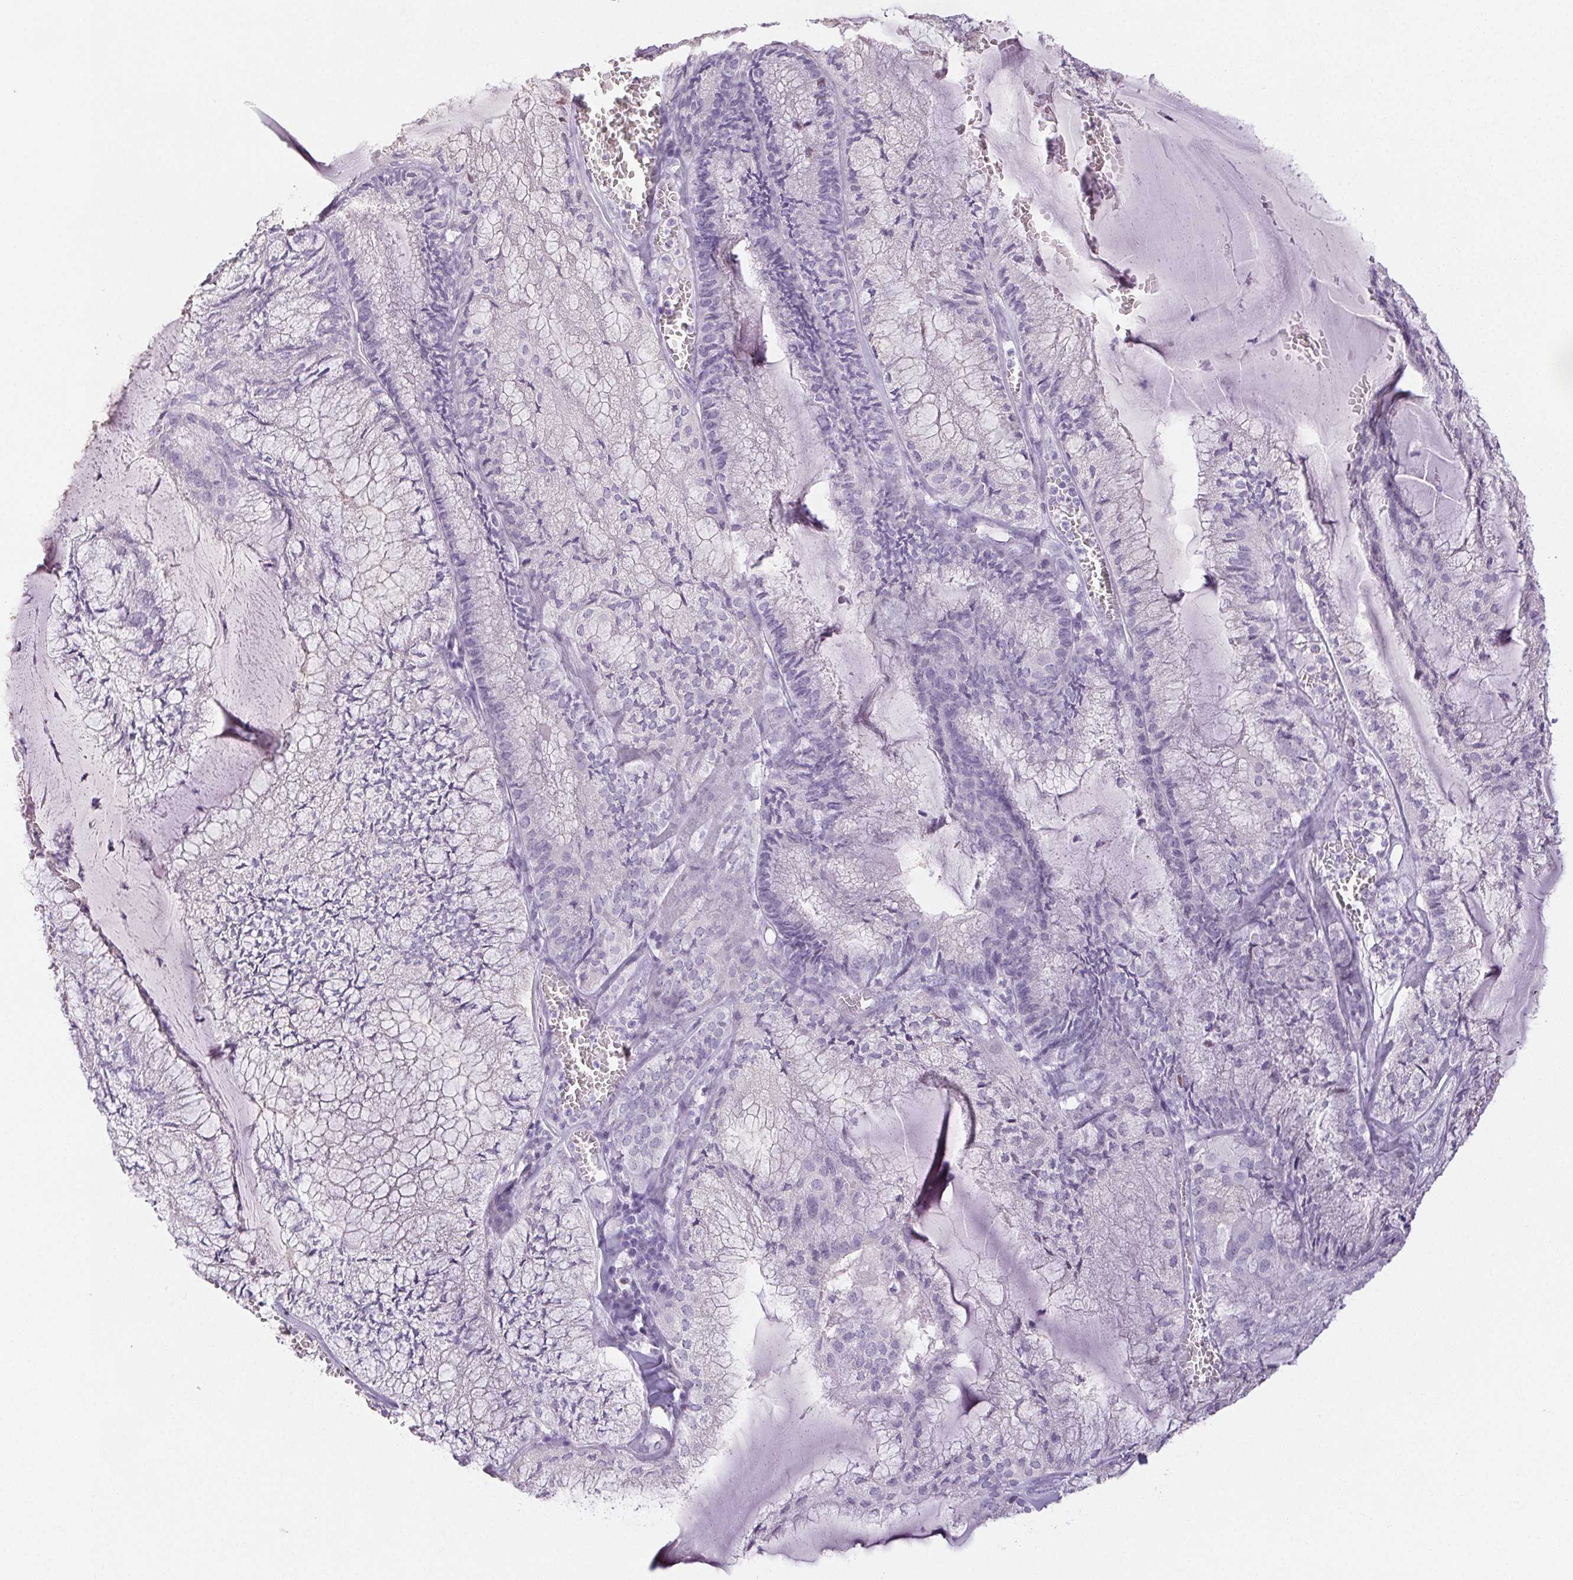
{"staining": {"intensity": "negative", "quantity": "none", "location": "none"}, "tissue": "endometrial cancer", "cell_type": "Tumor cells", "image_type": "cancer", "snomed": [{"axis": "morphology", "description": "Carcinoma, NOS"}, {"axis": "topography", "description": "Endometrium"}], "caption": "Tumor cells show no significant protein staining in carcinoma (endometrial). (DAB immunohistochemistry with hematoxylin counter stain).", "gene": "ST8SIA3", "patient": {"sex": "female", "age": 62}}